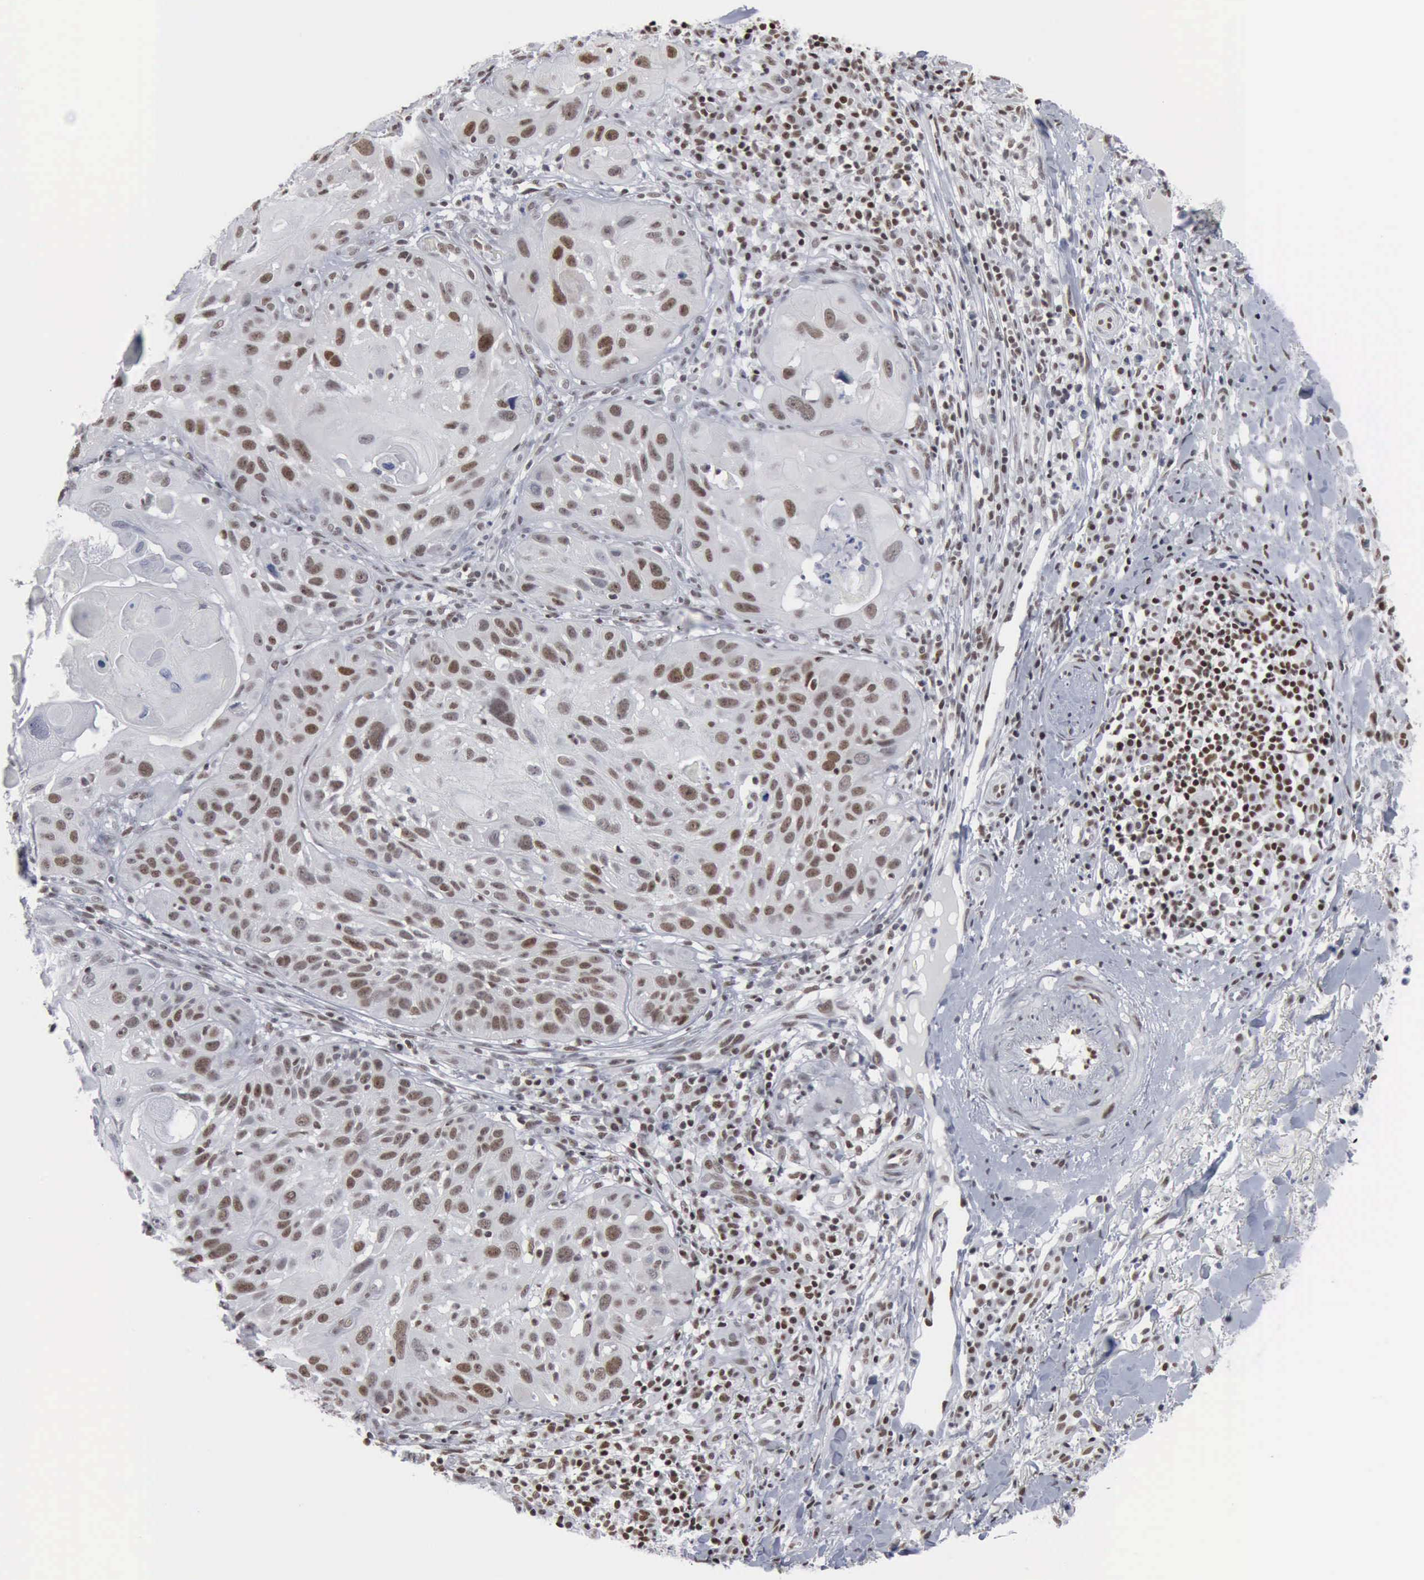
{"staining": {"intensity": "moderate", "quantity": ">75%", "location": "nuclear"}, "tissue": "skin cancer", "cell_type": "Tumor cells", "image_type": "cancer", "snomed": [{"axis": "morphology", "description": "Squamous cell carcinoma, NOS"}, {"axis": "topography", "description": "Skin"}], "caption": "Human skin squamous cell carcinoma stained with a protein marker reveals moderate staining in tumor cells.", "gene": "XPA", "patient": {"sex": "female", "age": 89}}